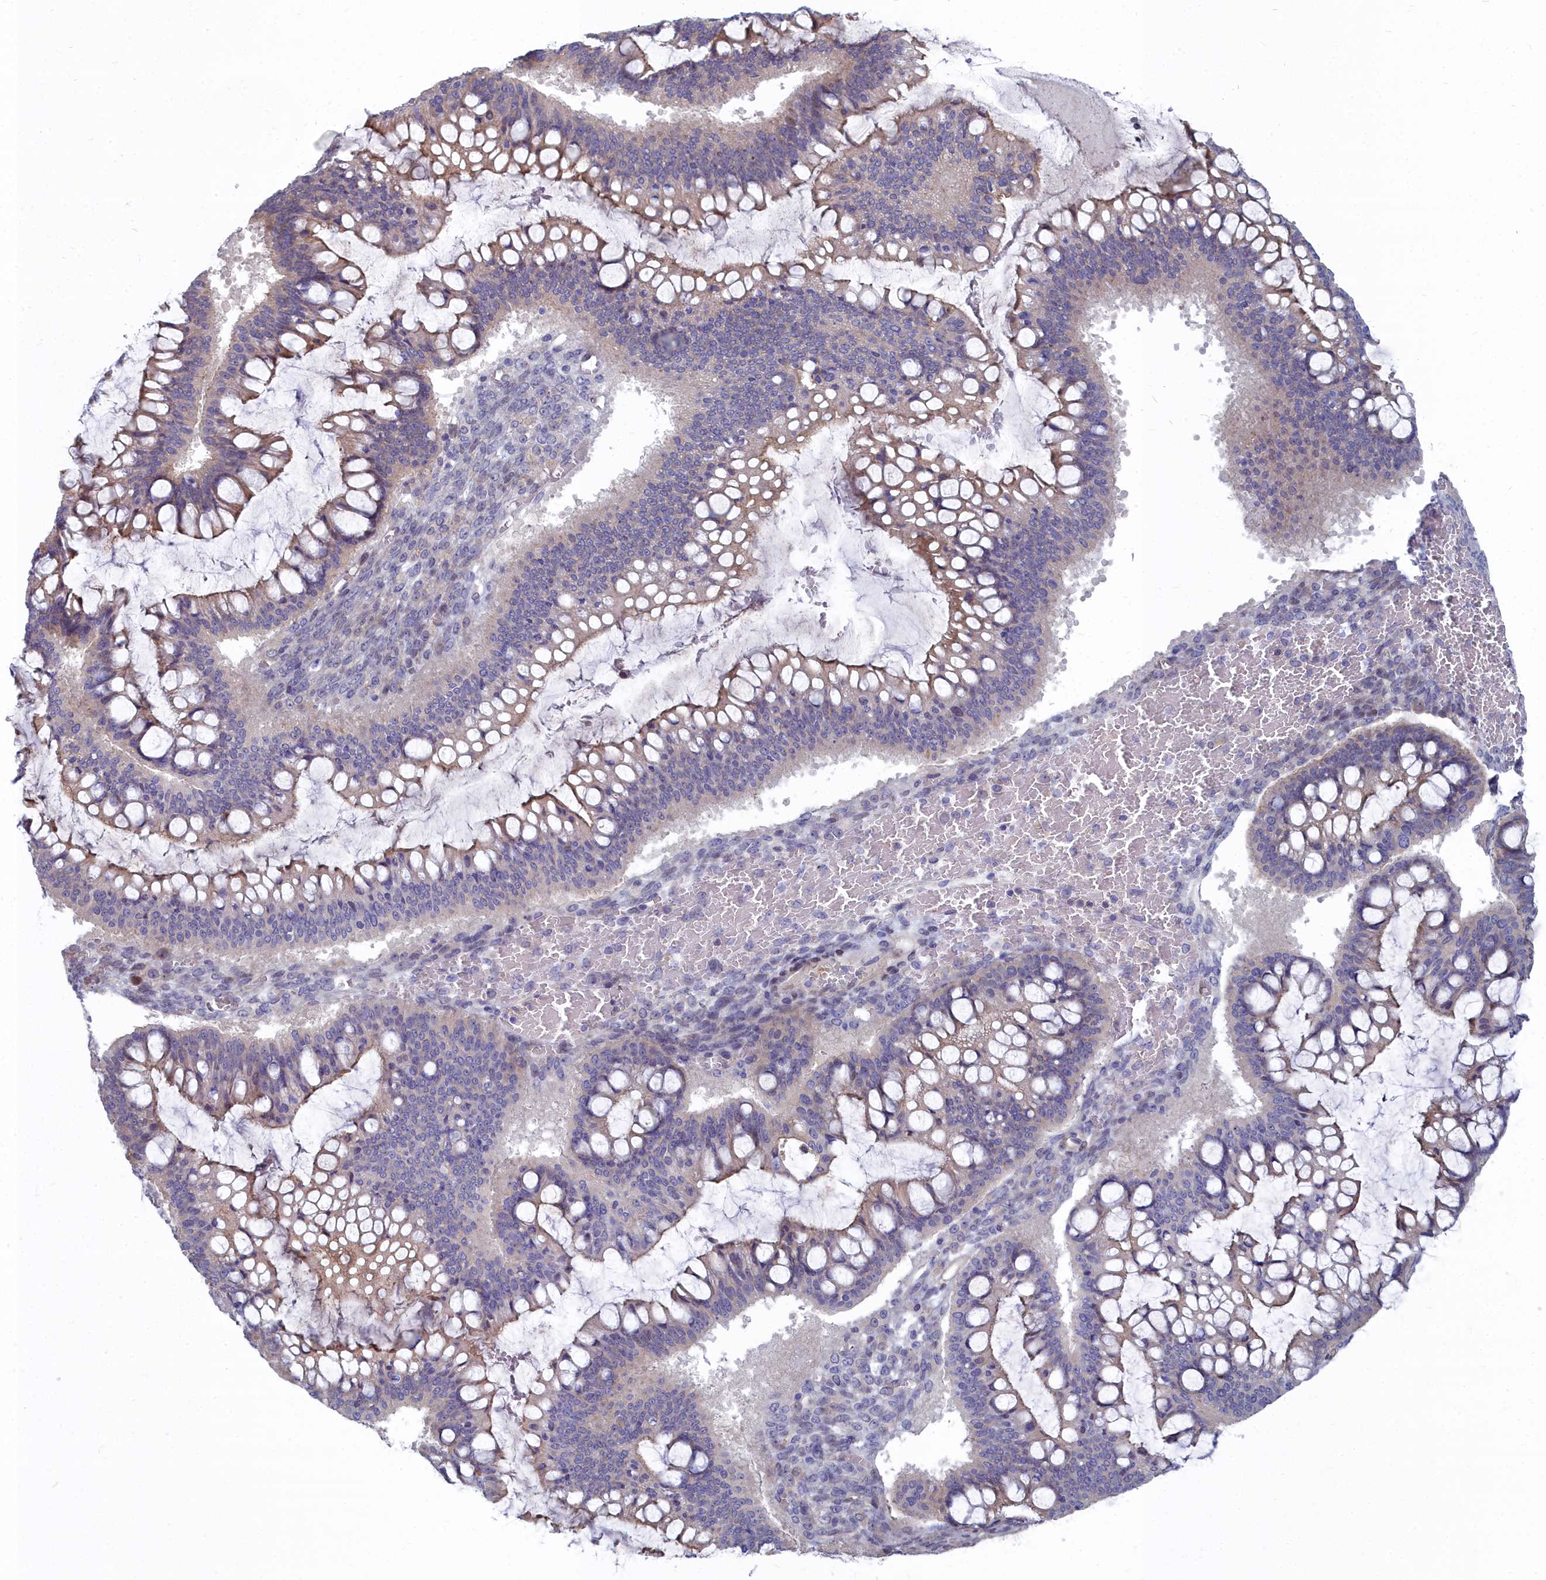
{"staining": {"intensity": "weak", "quantity": "25%-75%", "location": "cytoplasmic/membranous"}, "tissue": "ovarian cancer", "cell_type": "Tumor cells", "image_type": "cancer", "snomed": [{"axis": "morphology", "description": "Cystadenocarcinoma, mucinous, NOS"}, {"axis": "topography", "description": "Ovary"}], "caption": "IHC photomicrograph of ovarian mucinous cystadenocarcinoma stained for a protein (brown), which shows low levels of weak cytoplasmic/membranous staining in approximately 25%-75% of tumor cells.", "gene": "RPS27A", "patient": {"sex": "female", "age": 73}}